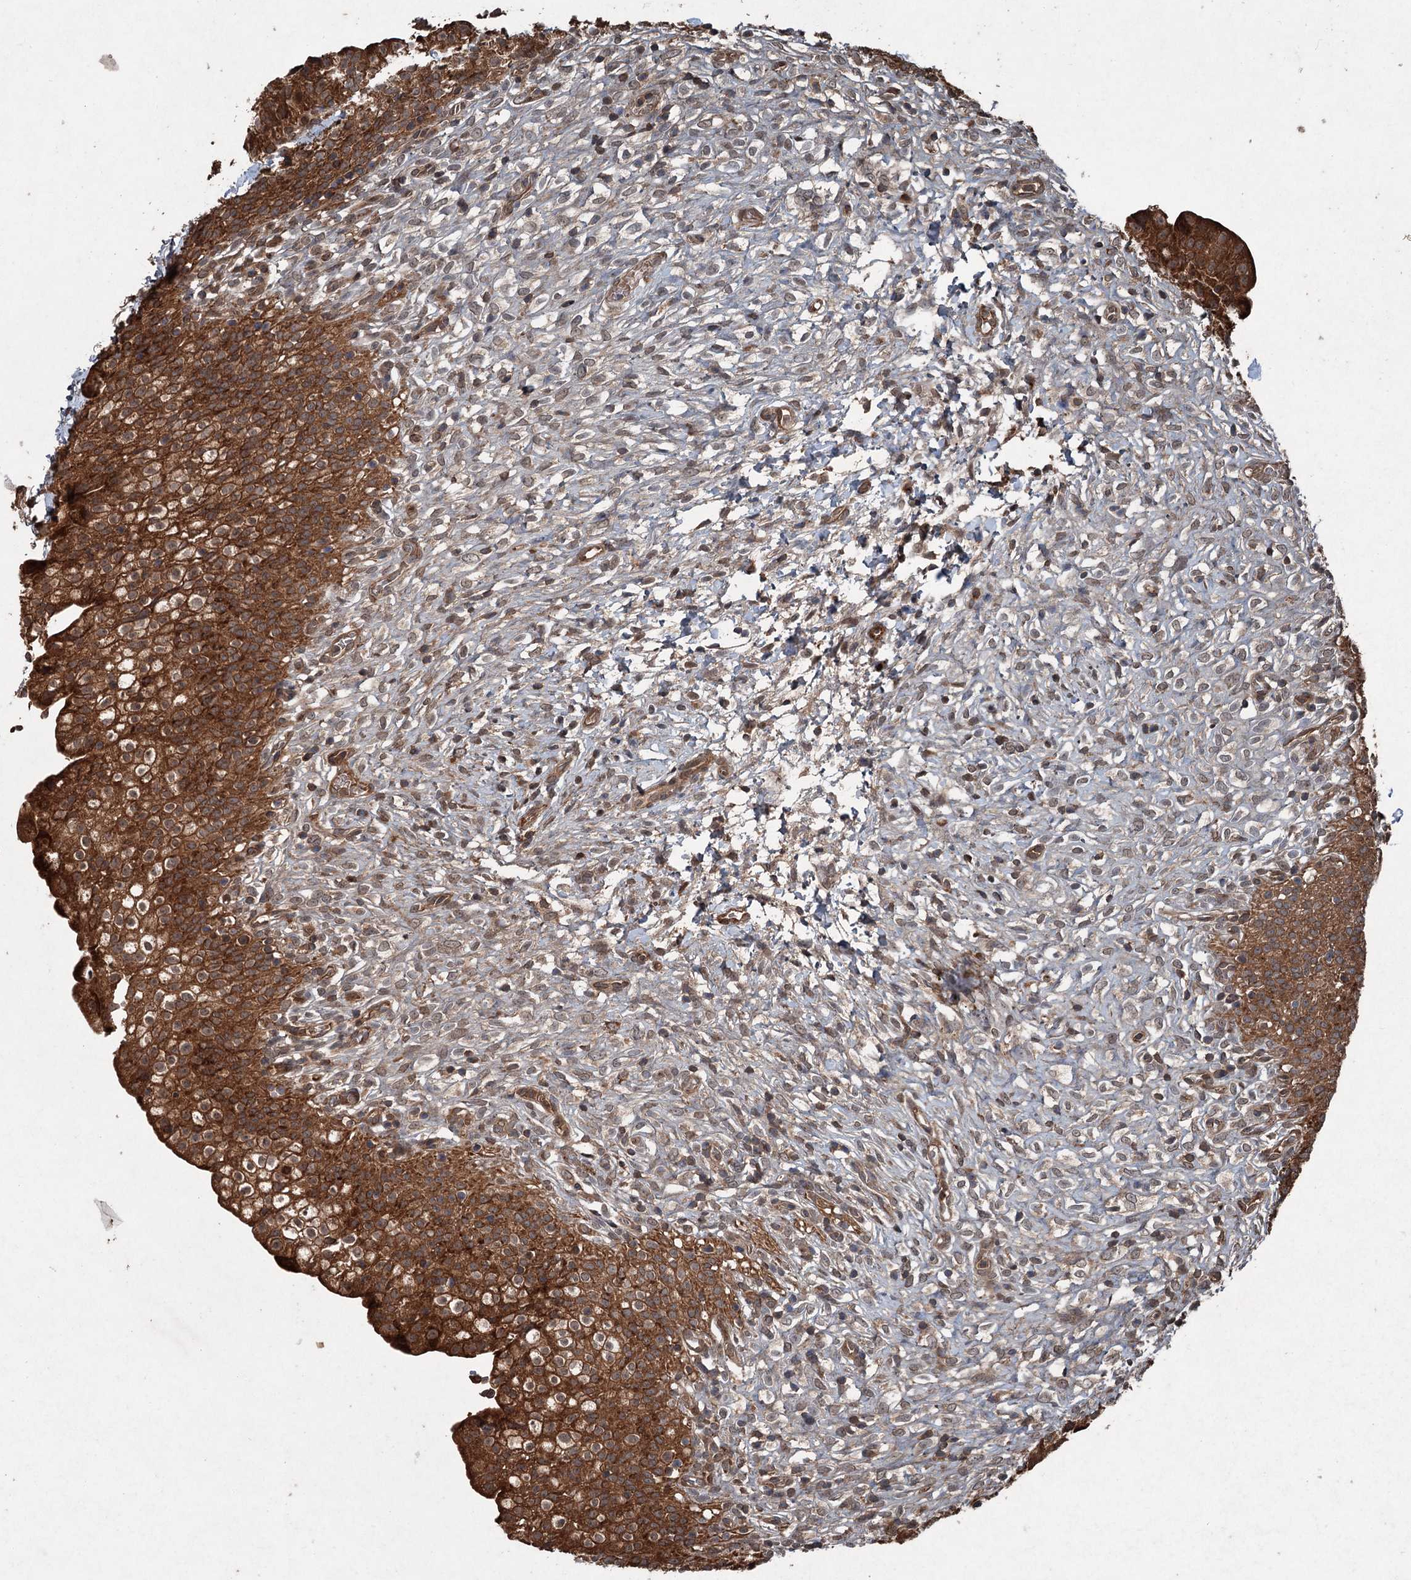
{"staining": {"intensity": "strong", "quantity": ">75%", "location": "cytoplasmic/membranous"}, "tissue": "urinary bladder", "cell_type": "Urothelial cells", "image_type": "normal", "snomed": [{"axis": "morphology", "description": "Normal tissue, NOS"}, {"axis": "topography", "description": "Urinary bladder"}], "caption": "A high-resolution image shows immunohistochemistry staining of benign urinary bladder, which demonstrates strong cytoplasmic/membranous staining in approximately >75% of urothelial cells.", "gene": "ALAS1", "patient": {"sex": "male", "age": 55}}